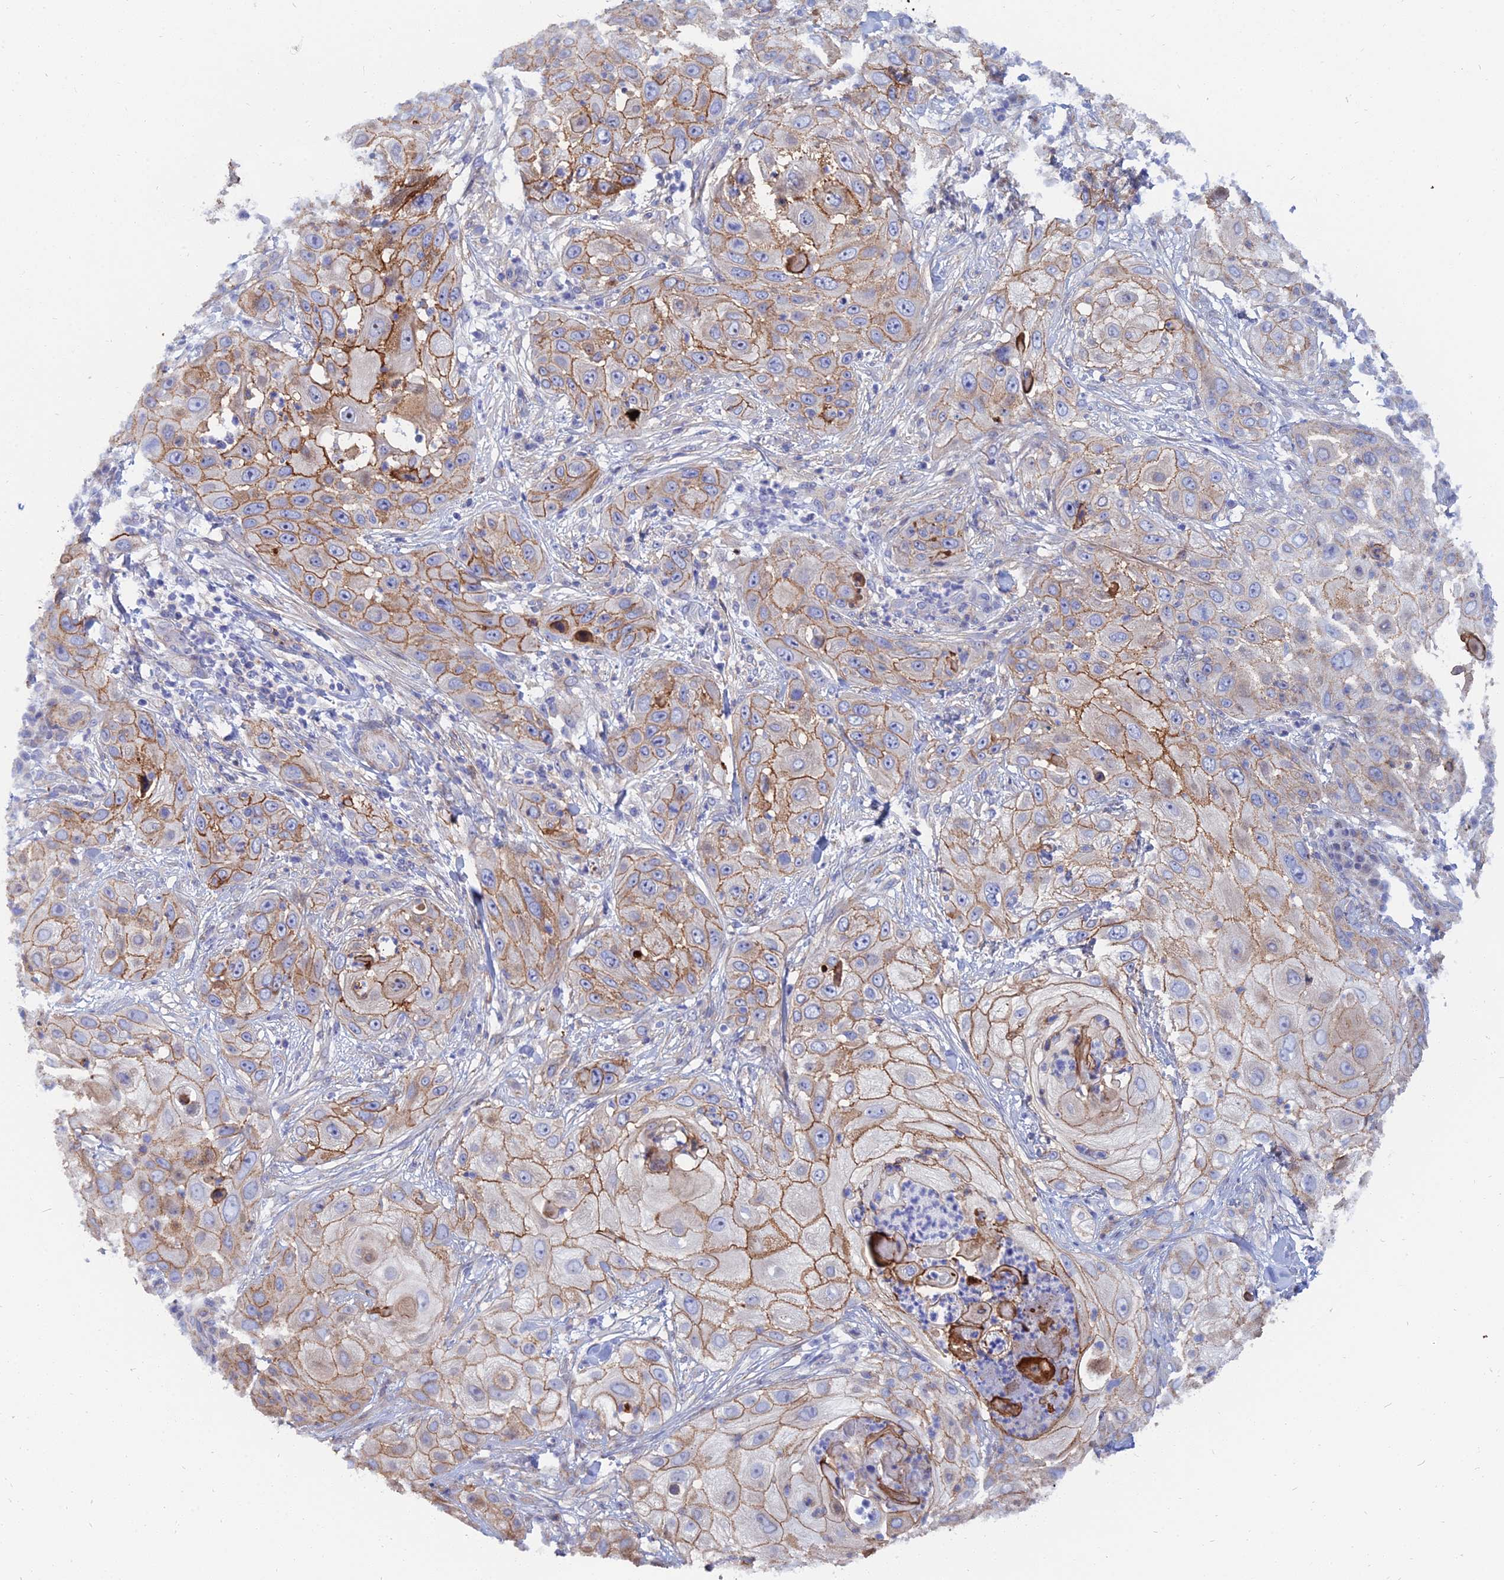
{"staining": {"intensity": "moderate", "quantity": "25%-75%", "location": "cytoplasmic/membranous"}, "tissue": "skin cancer", "cell_type": "Tumor cells", "image_type": "cancer", "snomed": [{"axis": "morphology", "description": "Squamous cell carcinoma, NOS"}, {"axis": "topography", "description": "Skin"}], "caption": "Moderate cytoplasmic/membranous expression is seen in approximately 25%-75% of tumor cells in skin squamous cell carcinoma.", "gene": "TRIM43B", "patient": {"sex": "female", "age": 44}}